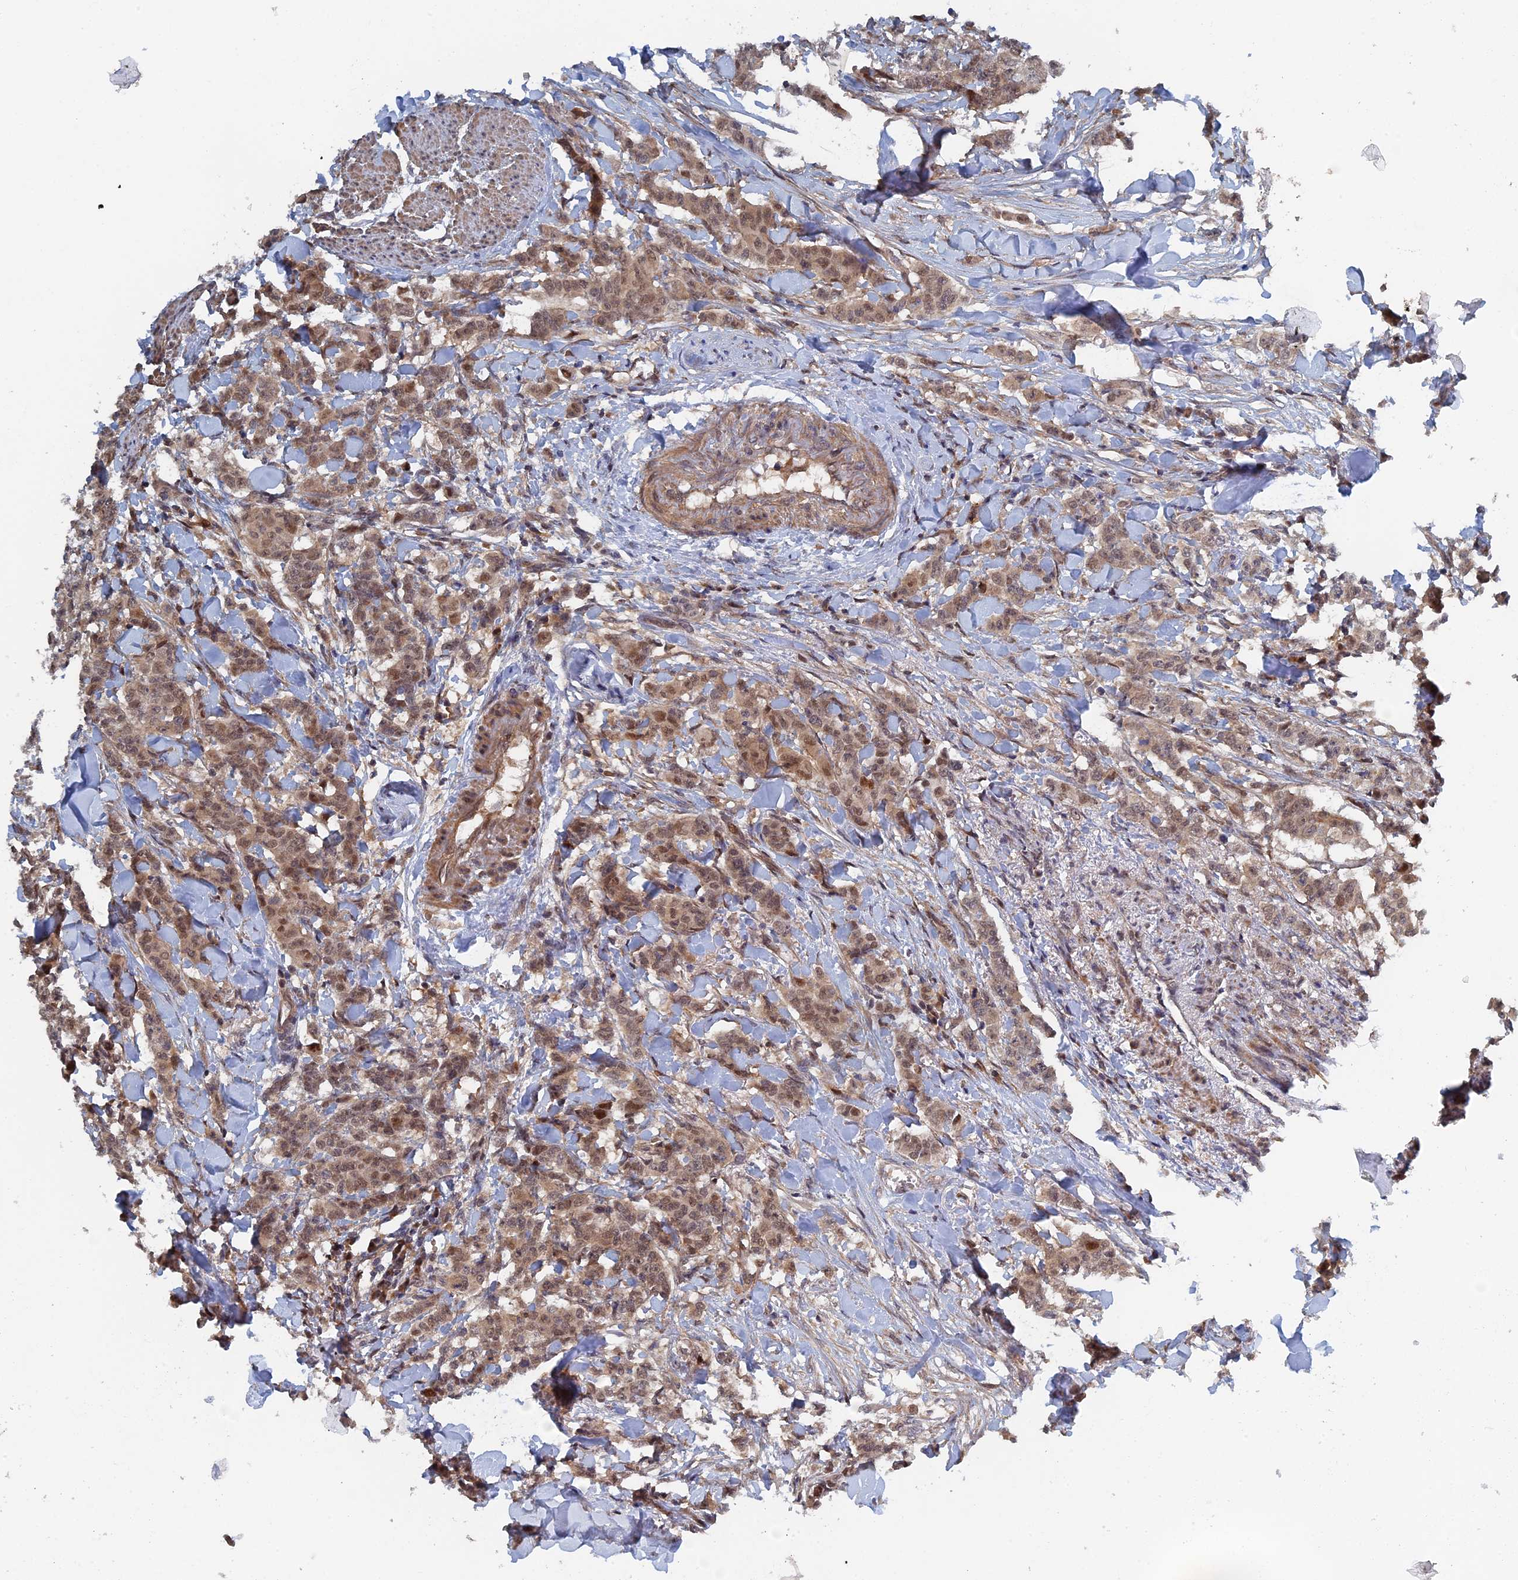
{"staining": {"intensity": "moderate", "quantity": ">75%", "location": "cytoplasmic/membranous,nuclear"}, "tissue": "breast cancer", "cell_type": "Tumor cells", "image_type": "cancer", "snomed": [{"axis": "morphology", "description": "Duct carcinoma"}, {"axis": "topography", "description": "Breast"}], "caption": "High-magnification brightfield microscopy of breast cancer (intraductal carcinoma) stained with DAB (3,3'-diaminobenzidine) (brown) and counterstained with hematoxylin (blue). tumor cells exhibit moderate cytoplasmic/membranous and nuclear staining is appreciated in approximately>75% of cells. (brown staining indicates protein expression, while blue staining denotes nuclei).", "gene": "ELOVL6", "patient": {"sex": "female", "age": 40}}